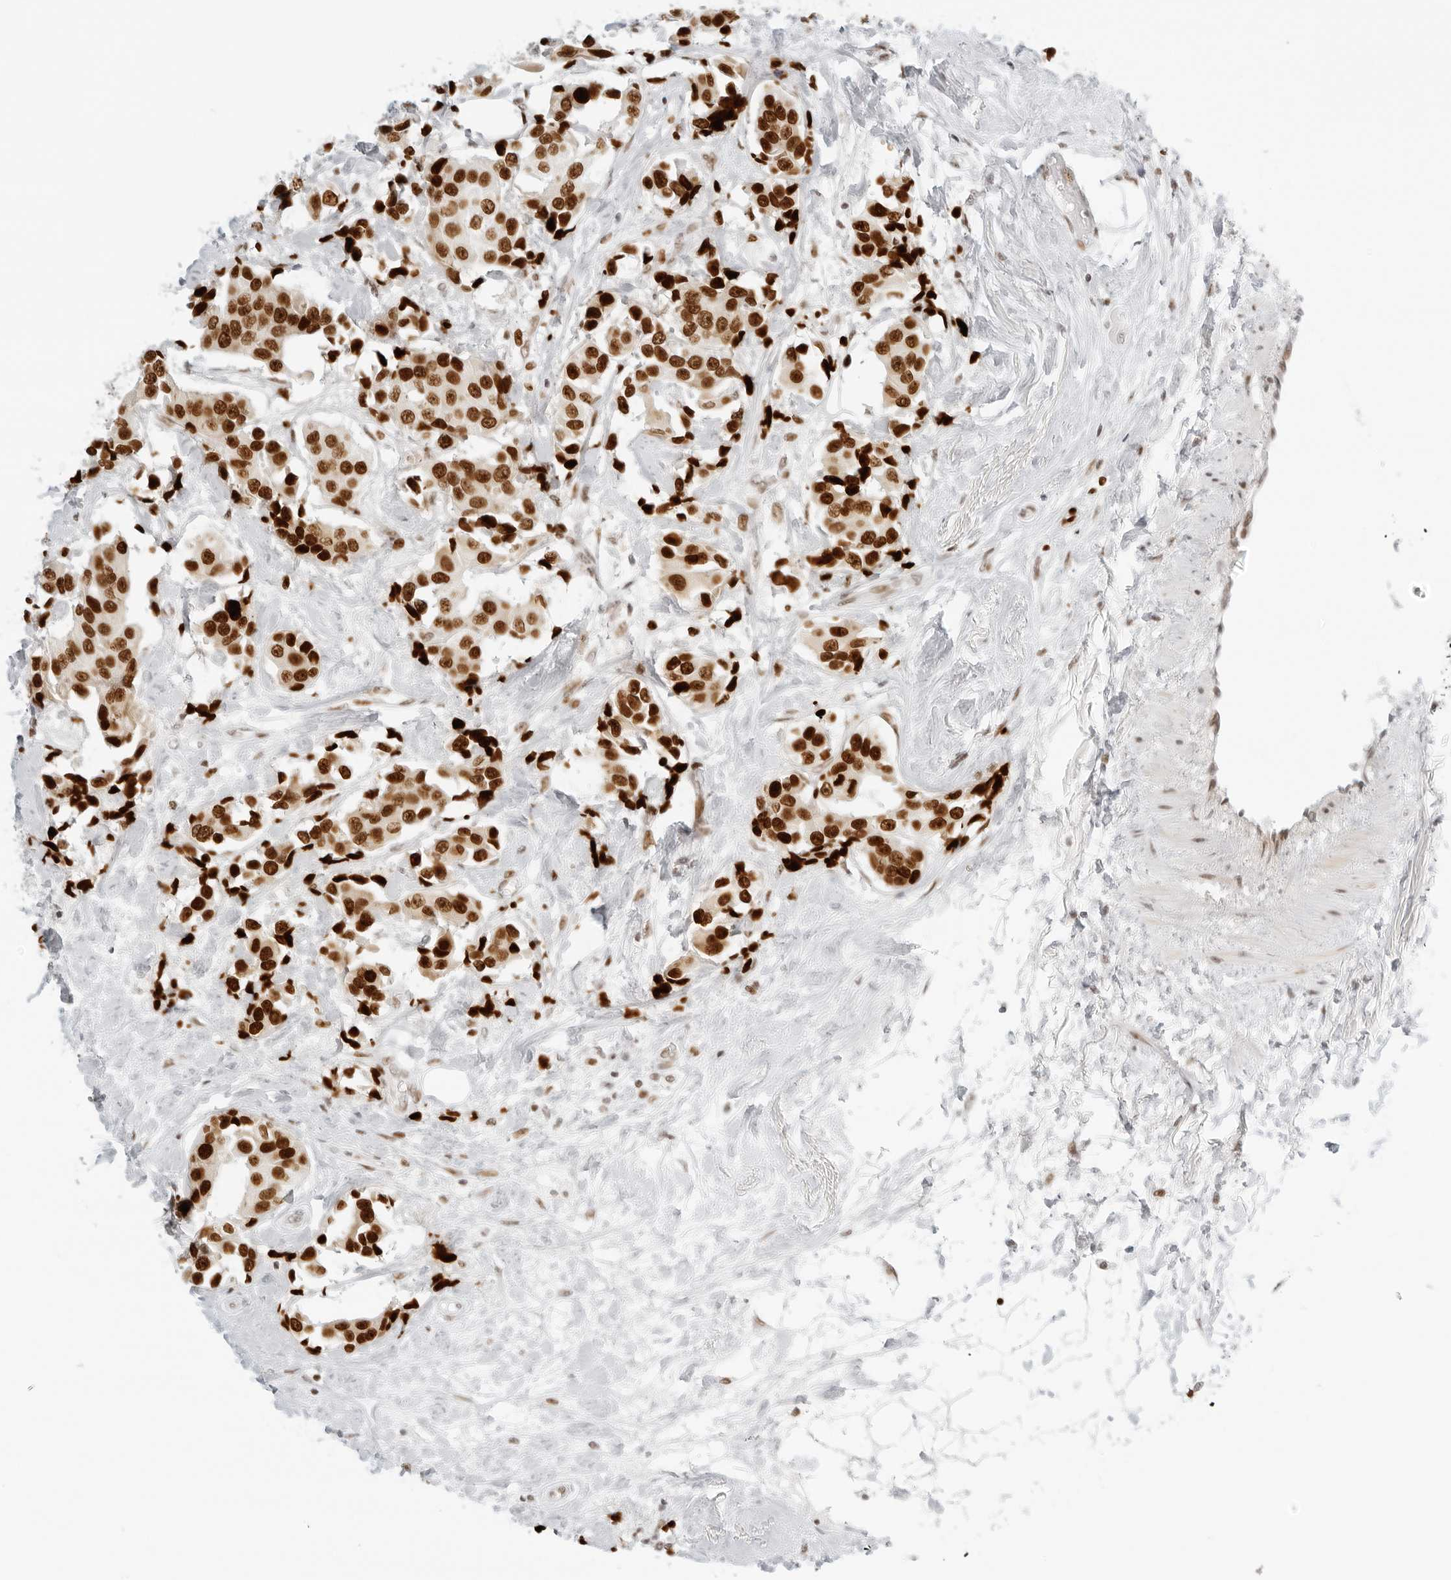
{"staining": {"intensity": "strong", "quantity": ">75%", "location": "nuclear"}, "tissue": "breast cancer", "cell_type": "Tumor cells", "image_type": "cancer", "snomed": [{"axis": "morphology", "description": "Normal tissue, NOS"}, {"axis": "morphology", "description": "Duct carcinoma"}, {"axis": "topography", "description": "Breast"}], "caption": "Immunohistochemistry histopathology image of neoplastic tissue: breast cancer (intraductal carcinoma) stained using immunohistochemistry demonstrates high levels of strong protein expression localized specifically in the nuclear of tumor cells, appearing as a nuclear brown color.", "gene": "RCC1", "patient": {"sex": "female", "age": 39}}